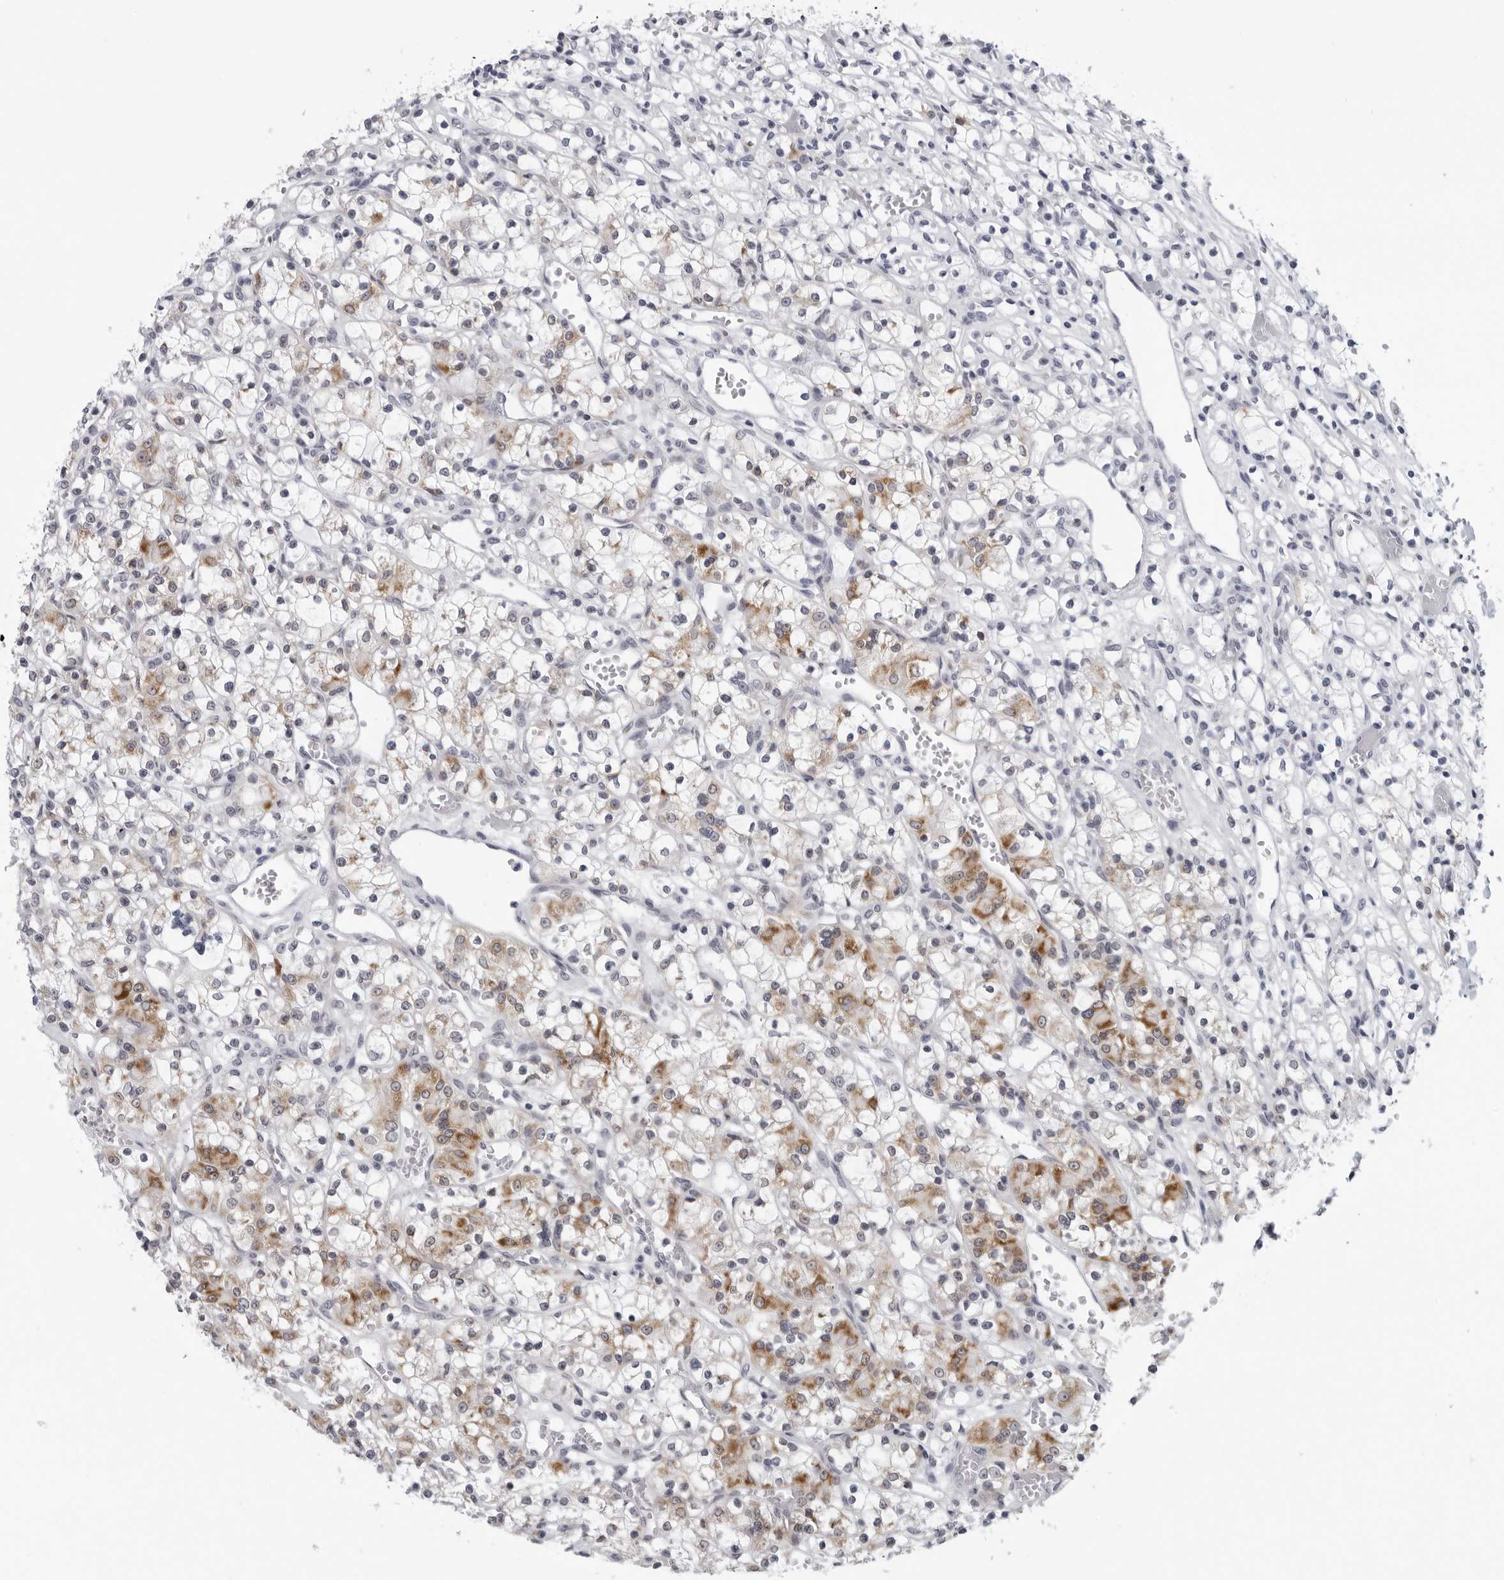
{"staining": {"intensity": "moderate", "quantity": "<25%", "location": "cytoplasmic/membranous"}, "tissue": "renal cancer", "cell_type": "Tumor cells", "image_type": "cancer", "snomed": [{"axis": "morphology", "description": "Adenocarcinoma, NOS"}, {"axis": "topography", "description": "Kidney"}], "caption": "This is an image of immunohistochemistry staining of adenocarcinoma (renal), which shows moderate expression in the cytoplasmic/membranous of tumor cells.", "gene": "CPT2", "patient": {"sex": "female", "age": 59}}